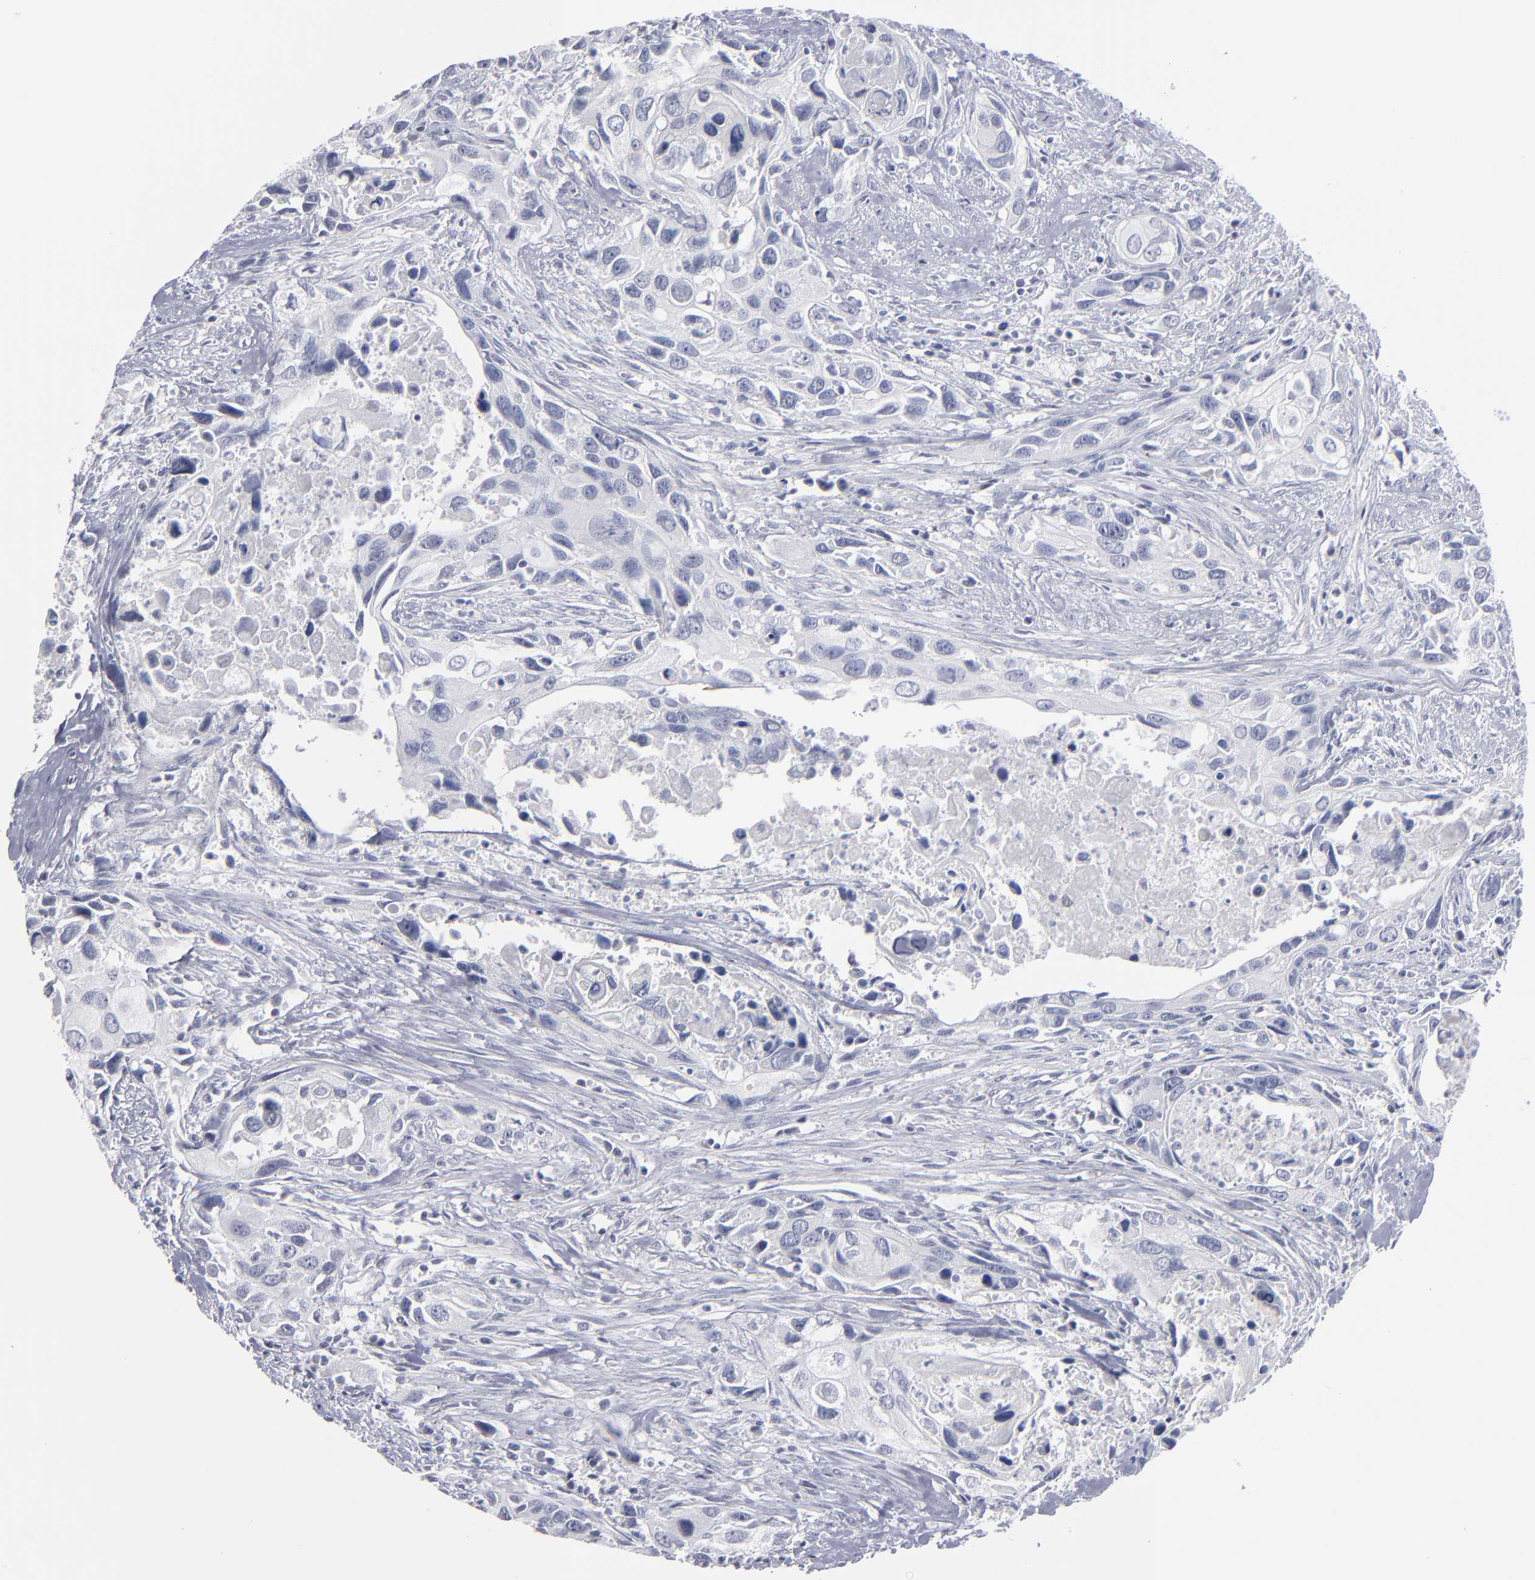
{"staining": {"intensity": "negative", "quantity": "none", "location": "none"}, "tissue": "urothelial cancer", "cell_type": "Tumor cells", "image_type": "cancer", "snomed": [{"axis": "morphology", "description": "Urothelial carcinoma, High grade"}, {"axis": "topography", "description": "Urinary bladder"}], "caption": "High-grade urothelial carcinoma stained for a protein using immunohistochemistry reveals no staining tumor cells.", "gene": "RPH3A", "patient": {"sex": "male", "age": 71}}